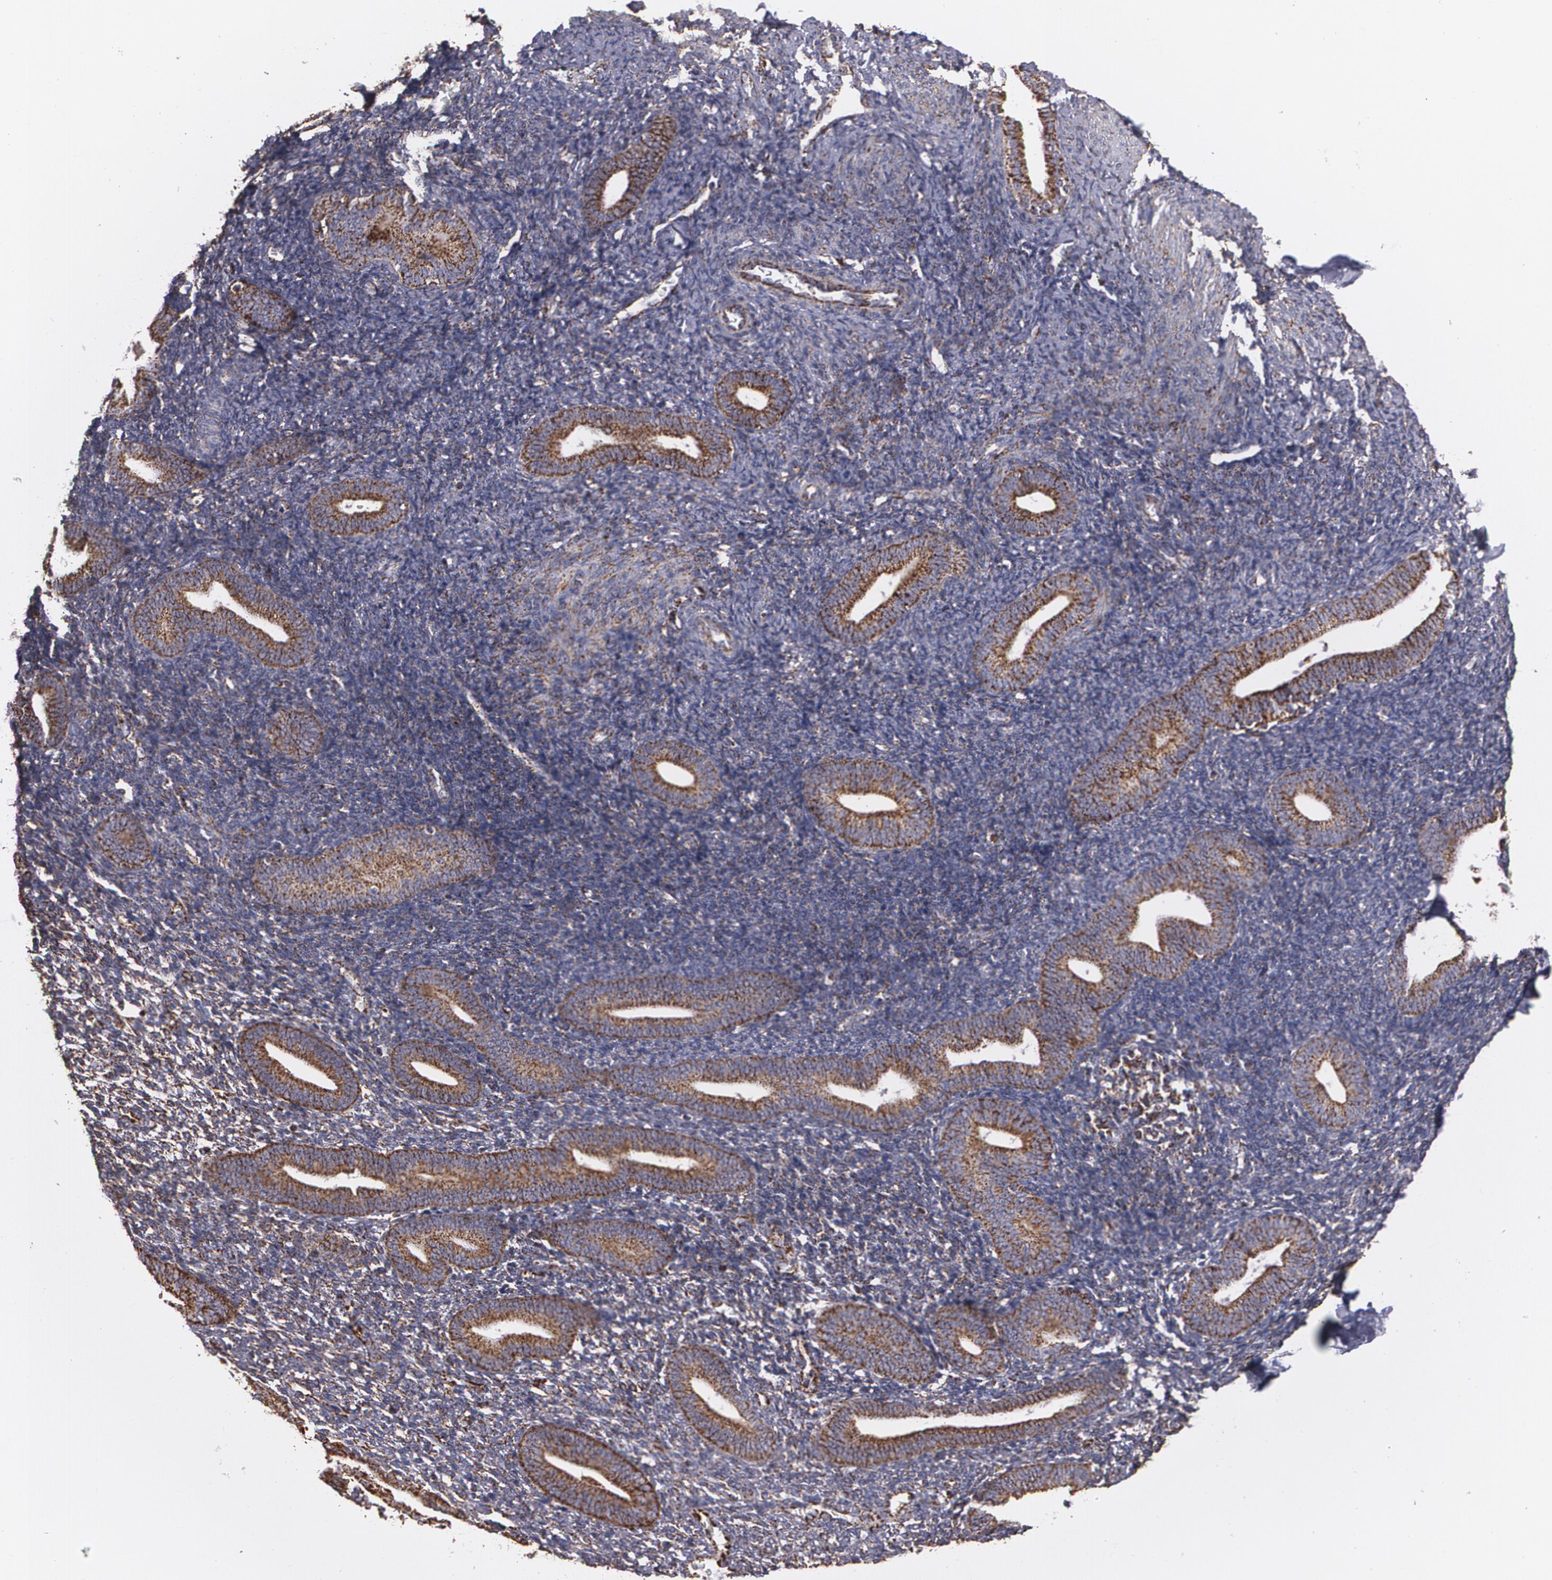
{"staining": {"intensity": "weak", "quantity": "<25%", "location": "cytoplasmic/membranous"}, "tissue": "endometrium", "cell_type": "Cells in endometrial stroma", "image_type": "normal", "snomed": [{"axis": "morphology", "description": "Normal tissue, NOS"}, {"axis": "topography", "description": "Smooth muscle"}, {"axis": "topography", "description": "Endometrium"}], "caption": "IHC of benign human endometrium exhibits no expression in cells in endometrial stroma. (Immunohistochemistry (ihc), brightfield microscopy, high magnification).", "gene": "HSPD1", "patient": {"sex": "female", "age": 57}}